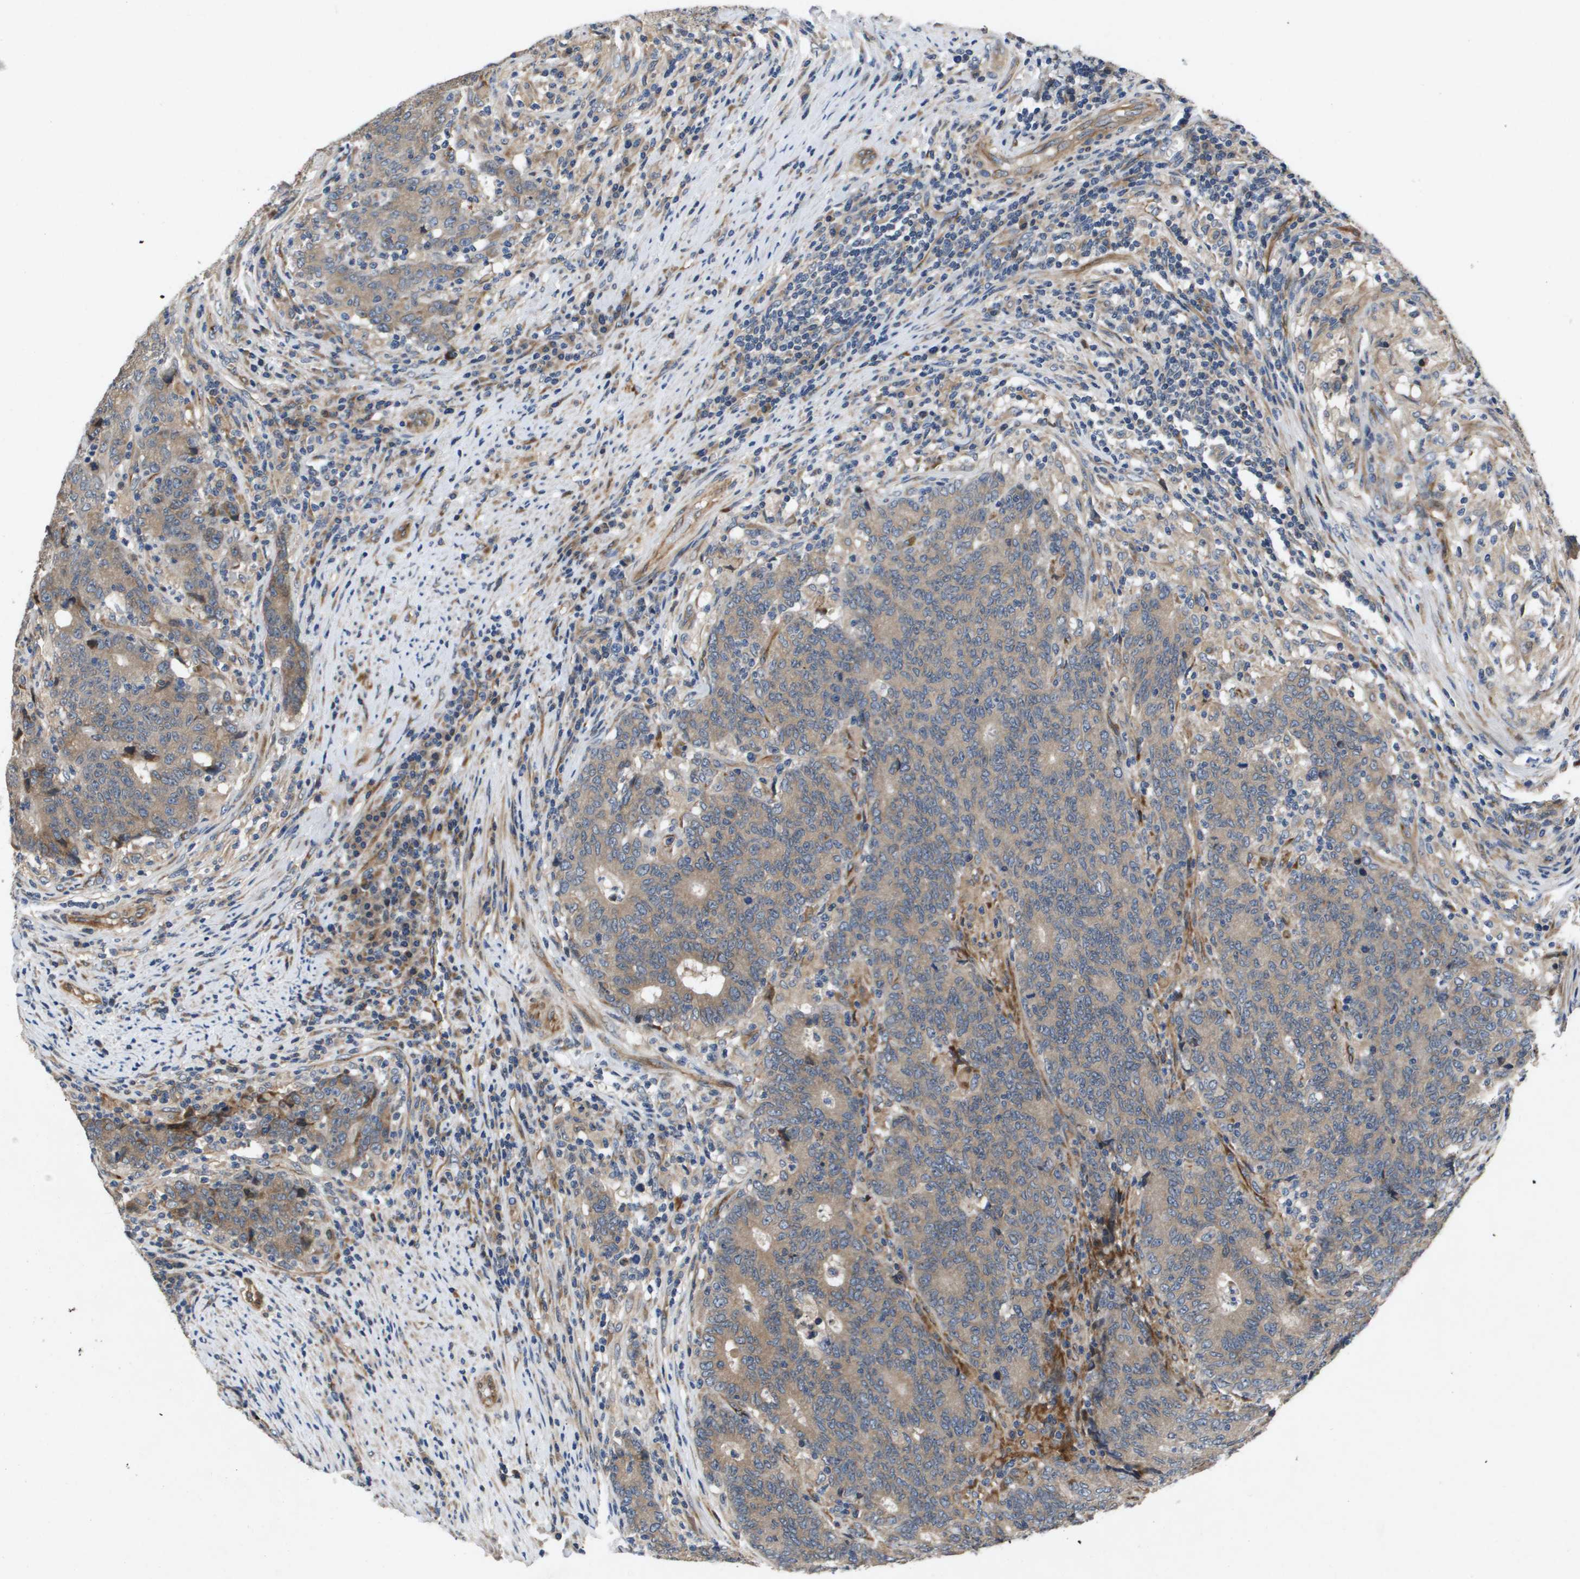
{"staining": {"intensity": "weak", "quantity": ">75%", "location": "cytoplasmic/membranous"}, "tissue": "colorectal cancer", "cell_type": "Tumor cells", "image_type": "cancer", "snomed": [{"axis": "morphology", "description": "Normal tissue, NOS"}, {"axis": "morphology", "description": "Adenocarcinoma, NOS"}, {"axis": "topography", "description": "Colon"}], "caption": "IHC histopathology image of colorectal cancer (adenocarcinoma) stained for a protein (brown), which reveals low levels of weak cytoplasmic/membranous positivity in about >75% of tumor cells.", "gene": "ENTPD2", "patient": {"sex": "female", "age": 75}}